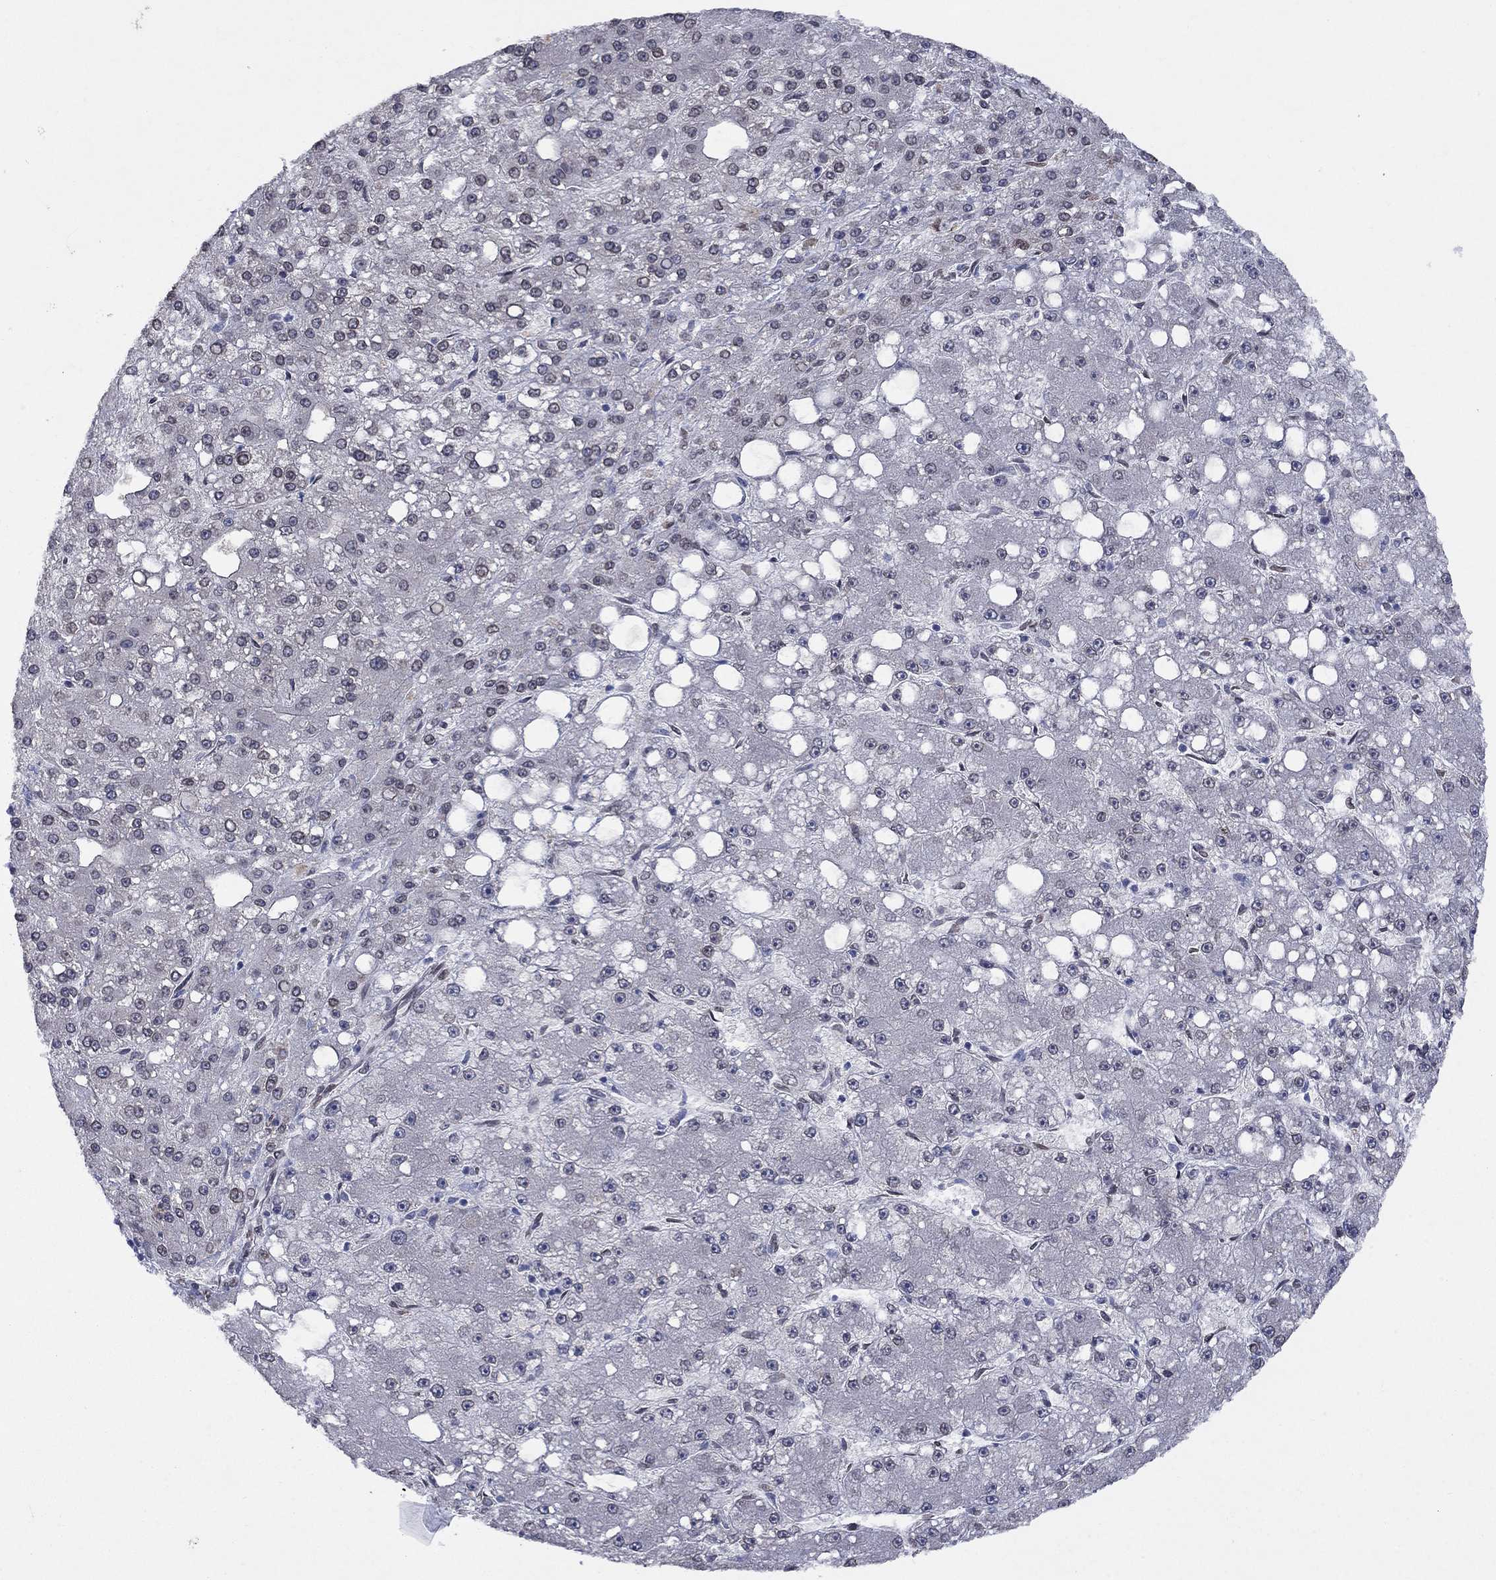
{"staining": {"intensity": "negative", "quantity": "none", "location": "none"}, "tissue": "liver cancer", "cell_type": "Tumor cells", "image_type": "cancer", "snomed": [{"axis": "morphology", "description": "Carcinoma, Hepatocellular, NOS"}, {"axis": "topography", "description": "Liver"}], "caption": "Immunohistochemistry photomicrograph of neoplastic tissue: human hepatocellular carcinoma (liver) stained with DAB (3,3'-diaminobenzidine) exhibits no significant protein positivity in tumor cells.", "gene": "EMC9", "patient": {"sex": "male", "age": 67}}